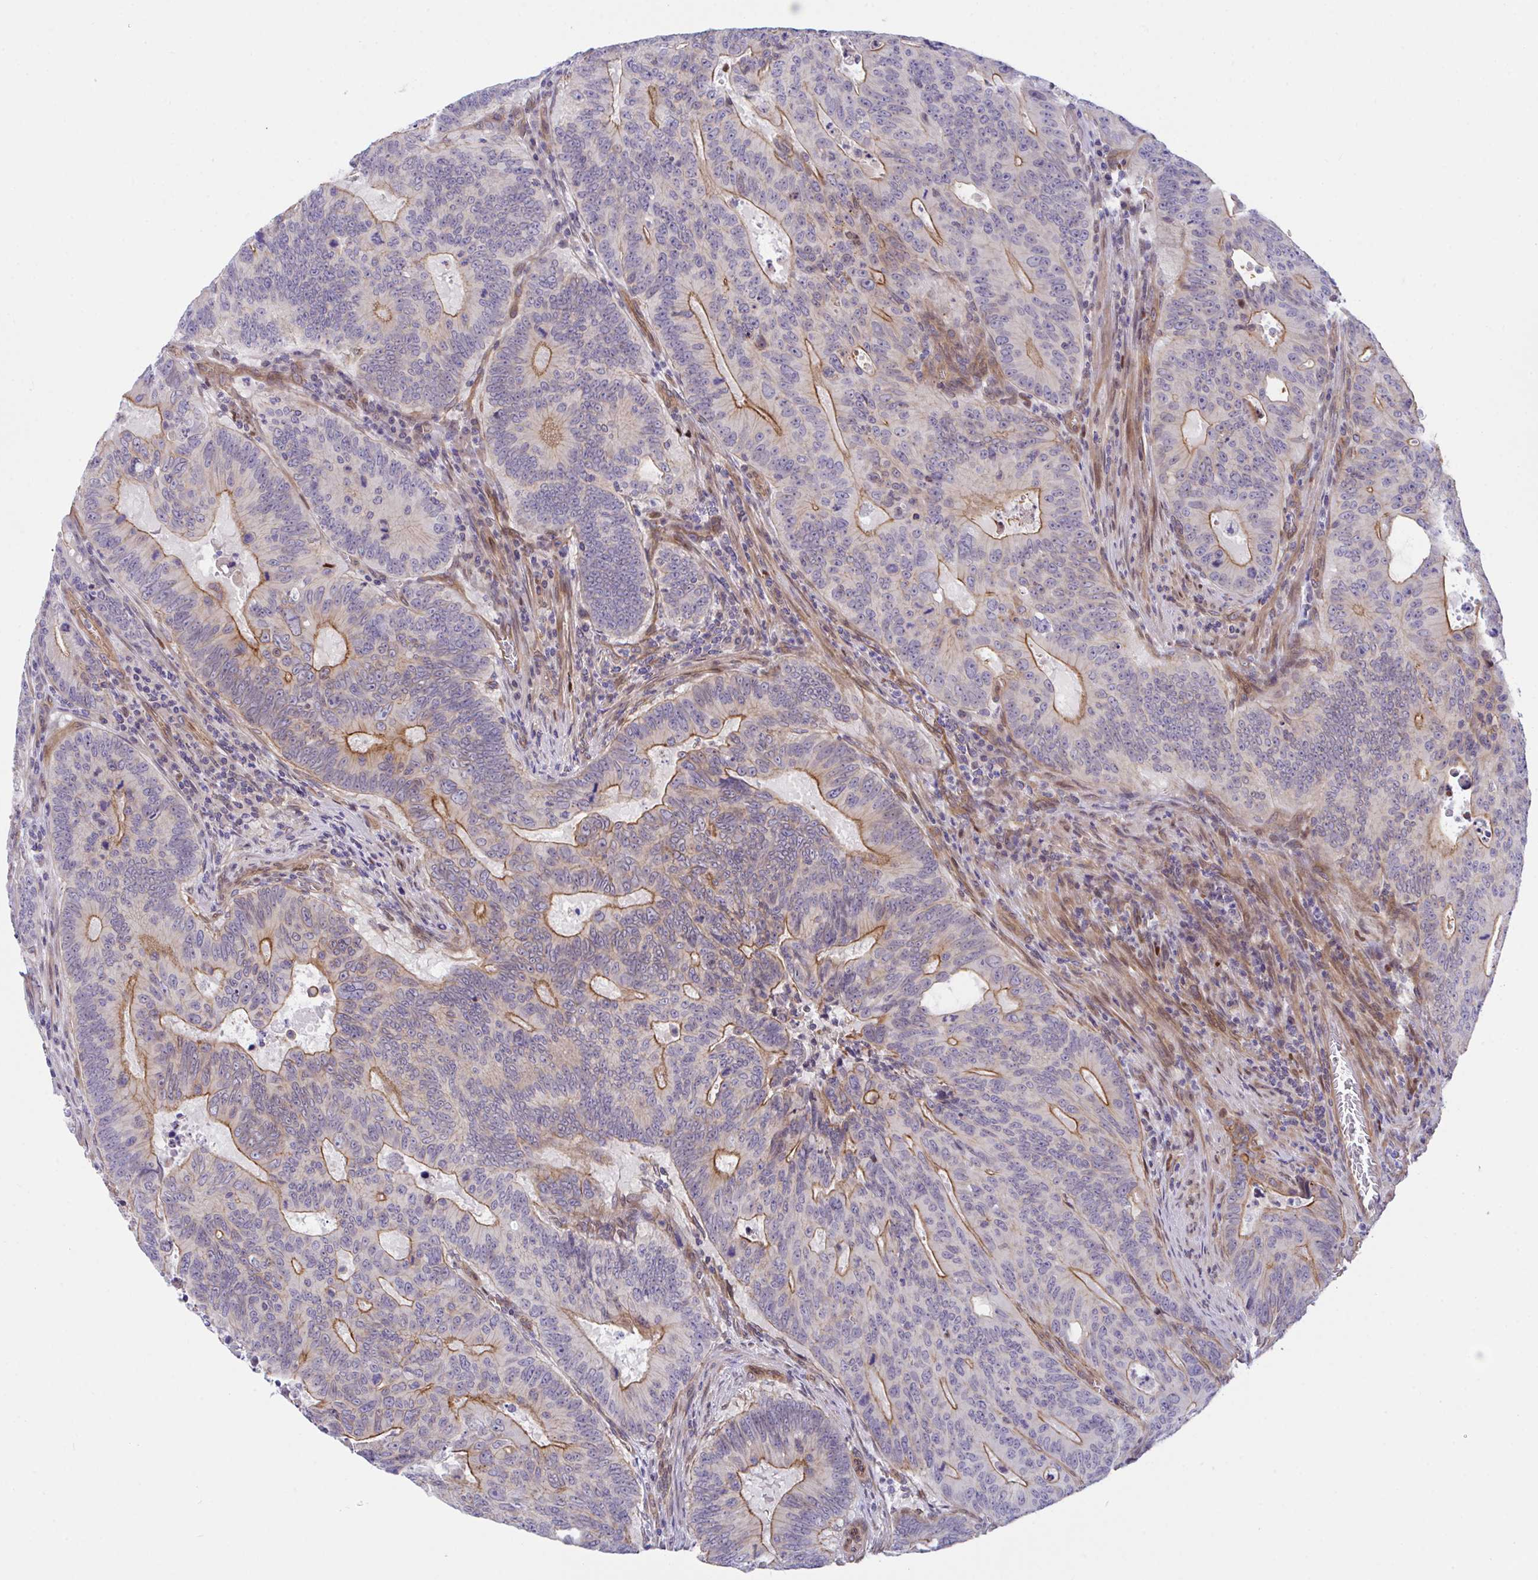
{"staining": {"intensity": "moderate", "quantity": "25%-75%", "location": "cytoplasmic/membranous"}, "tissue": "colorectal cancer", "cell_type": "Tumor cells", "image_type": "cancer", "snomed": [{"axis": "morphology", "description": "Adenocarcinoma, NOS"}, {"axis": "topography", "description": "Colon"}], "caption": "Adenocarcinoma (colorectal) stained with immunohistochemistry demonstrates moderate cytoplasmic/membranous positivity in about 25%-75% of tumor cells.", "gene": "ZBED3", "patient": {"sex": "male", "age": 62}}